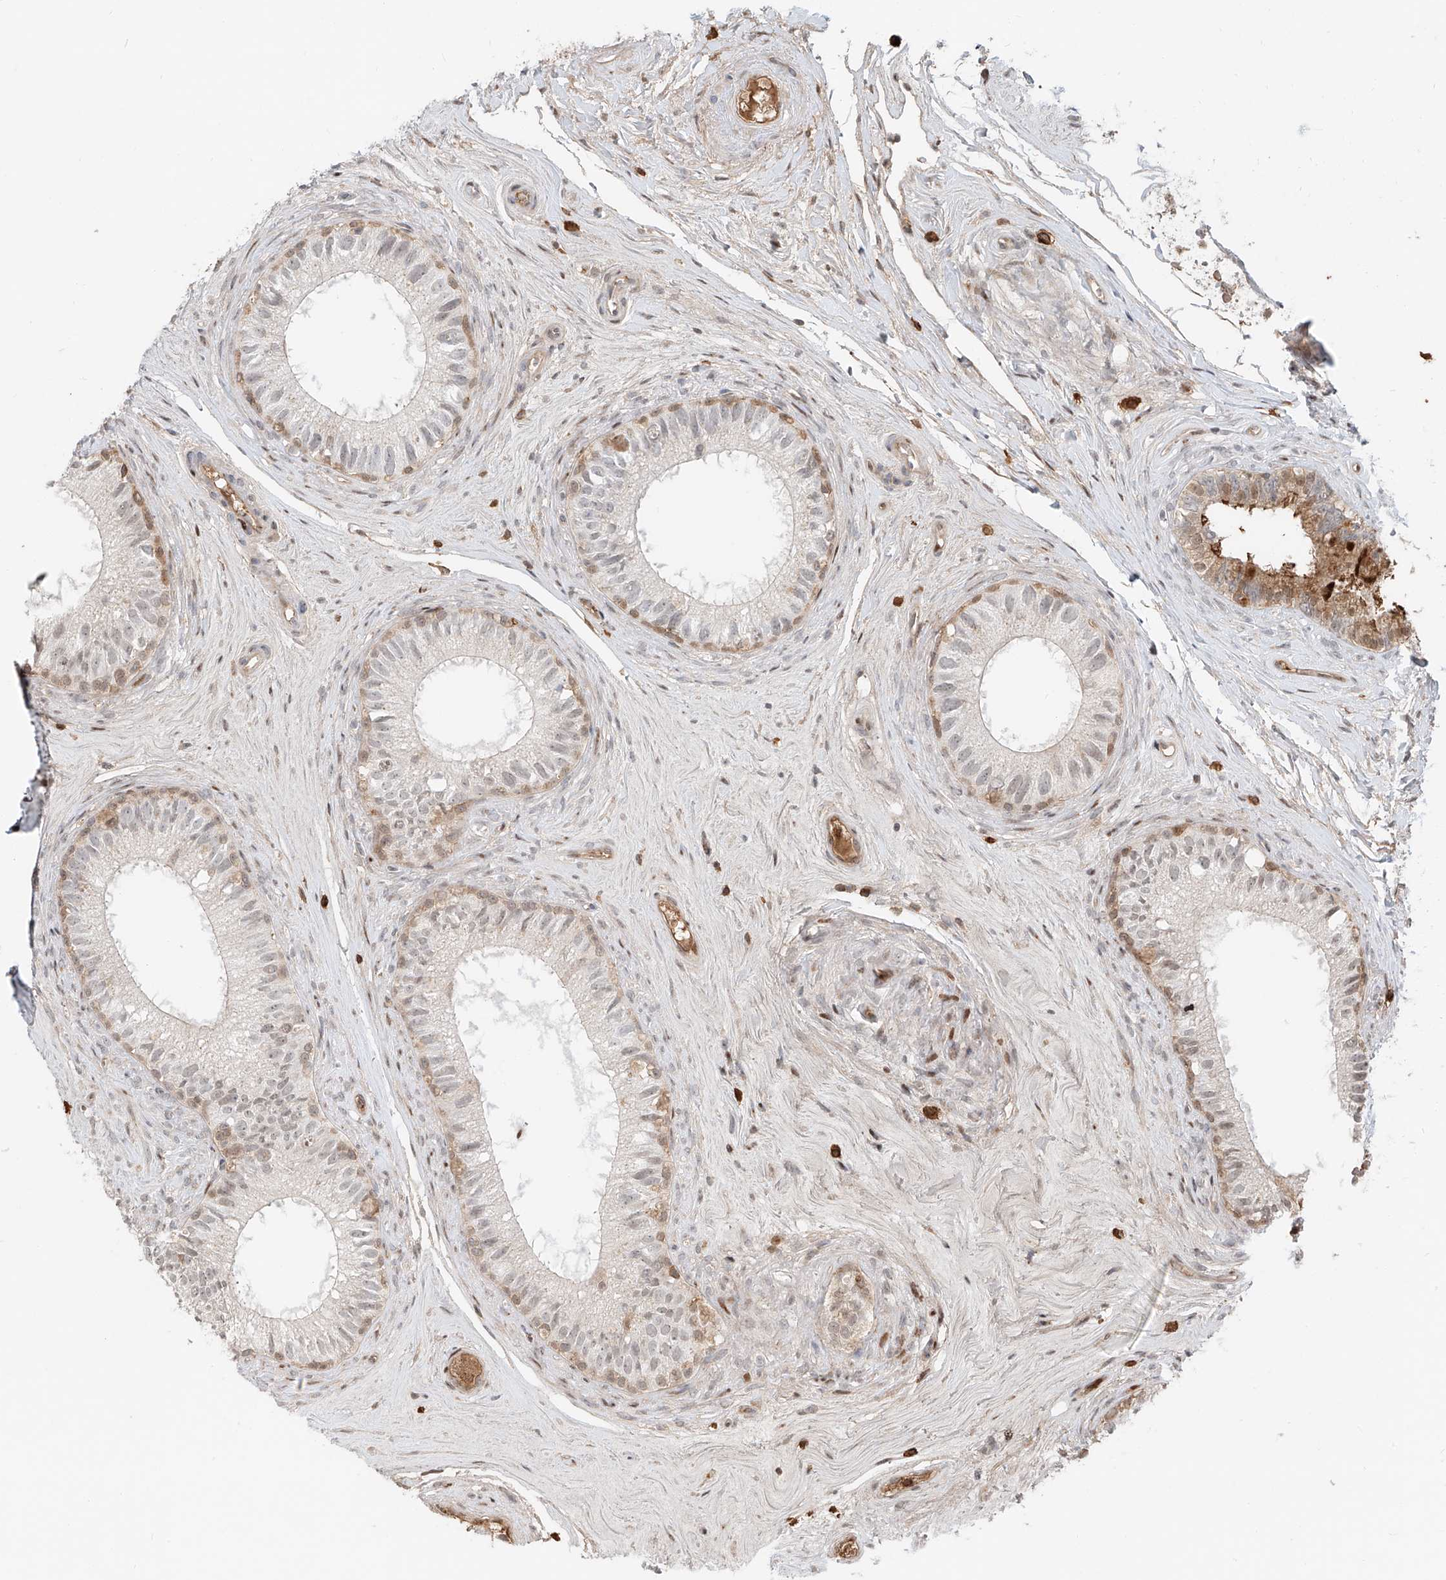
{"staining": {"intensity": "moderate", "quantity": "<25%", "location": "cytoplasmic/membranous,nuclear"}, "tissue": "epididymis", "cell_type": "Glandular cells", "image_type": "normal", "snomed": [{"axis": "morphology", "description": "Normal tissue, NOS"}, {"axis": "topography", "description": "Epididymis"}], "caption": "This histopathology image reveals immunohistochemistry staining of benign epididymis, with low moderate cytoplasmic/membranous,nuclear expression in approximately <25% of glandular cells.", "gene": "CEP162", "patient": {"sex": "male", "age": 71}}